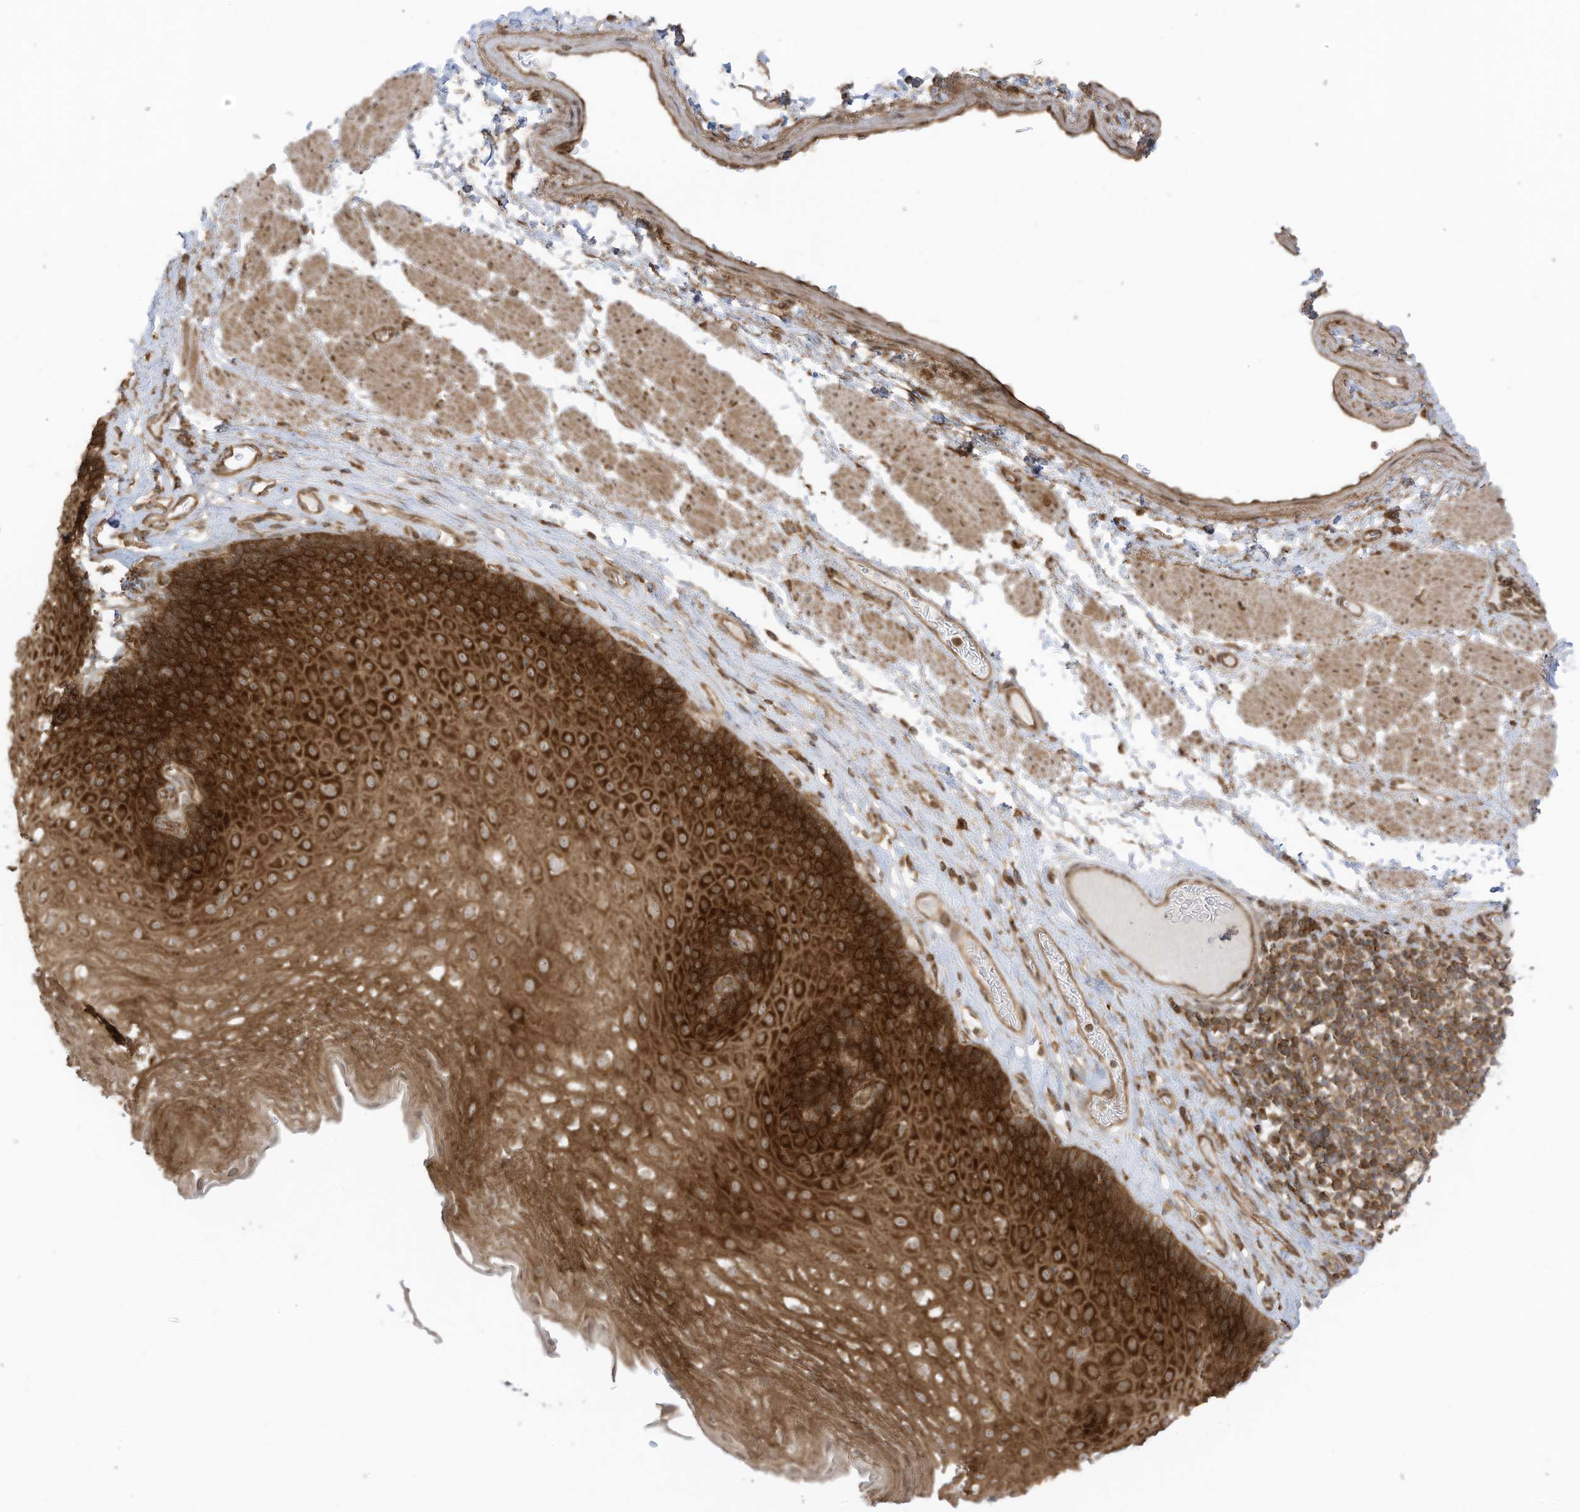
{"staining": {"intensity": "strong", "quantity": "25%-75%", "location": "cytoplasmic/membranous"}, "tissue": "esophagus", "cell_type": "Squamous epithelial cells", "image_type": "normal", "snomed": [{"axis": "morphology", "description": "Normal tissue, NOS"}, {"axis": "topography", "description": "Esophagus"}], "caption": "DAB (3,3'-diaminobenzidine) immunohistochemical staining of benign esophagus demonstrates strong cytoplasmic/membranous protein staining in approximately 25%-75% of squamous epithelial cells.", "gene": "REPS1", "patient": {"sex": "female", "age": 66}}